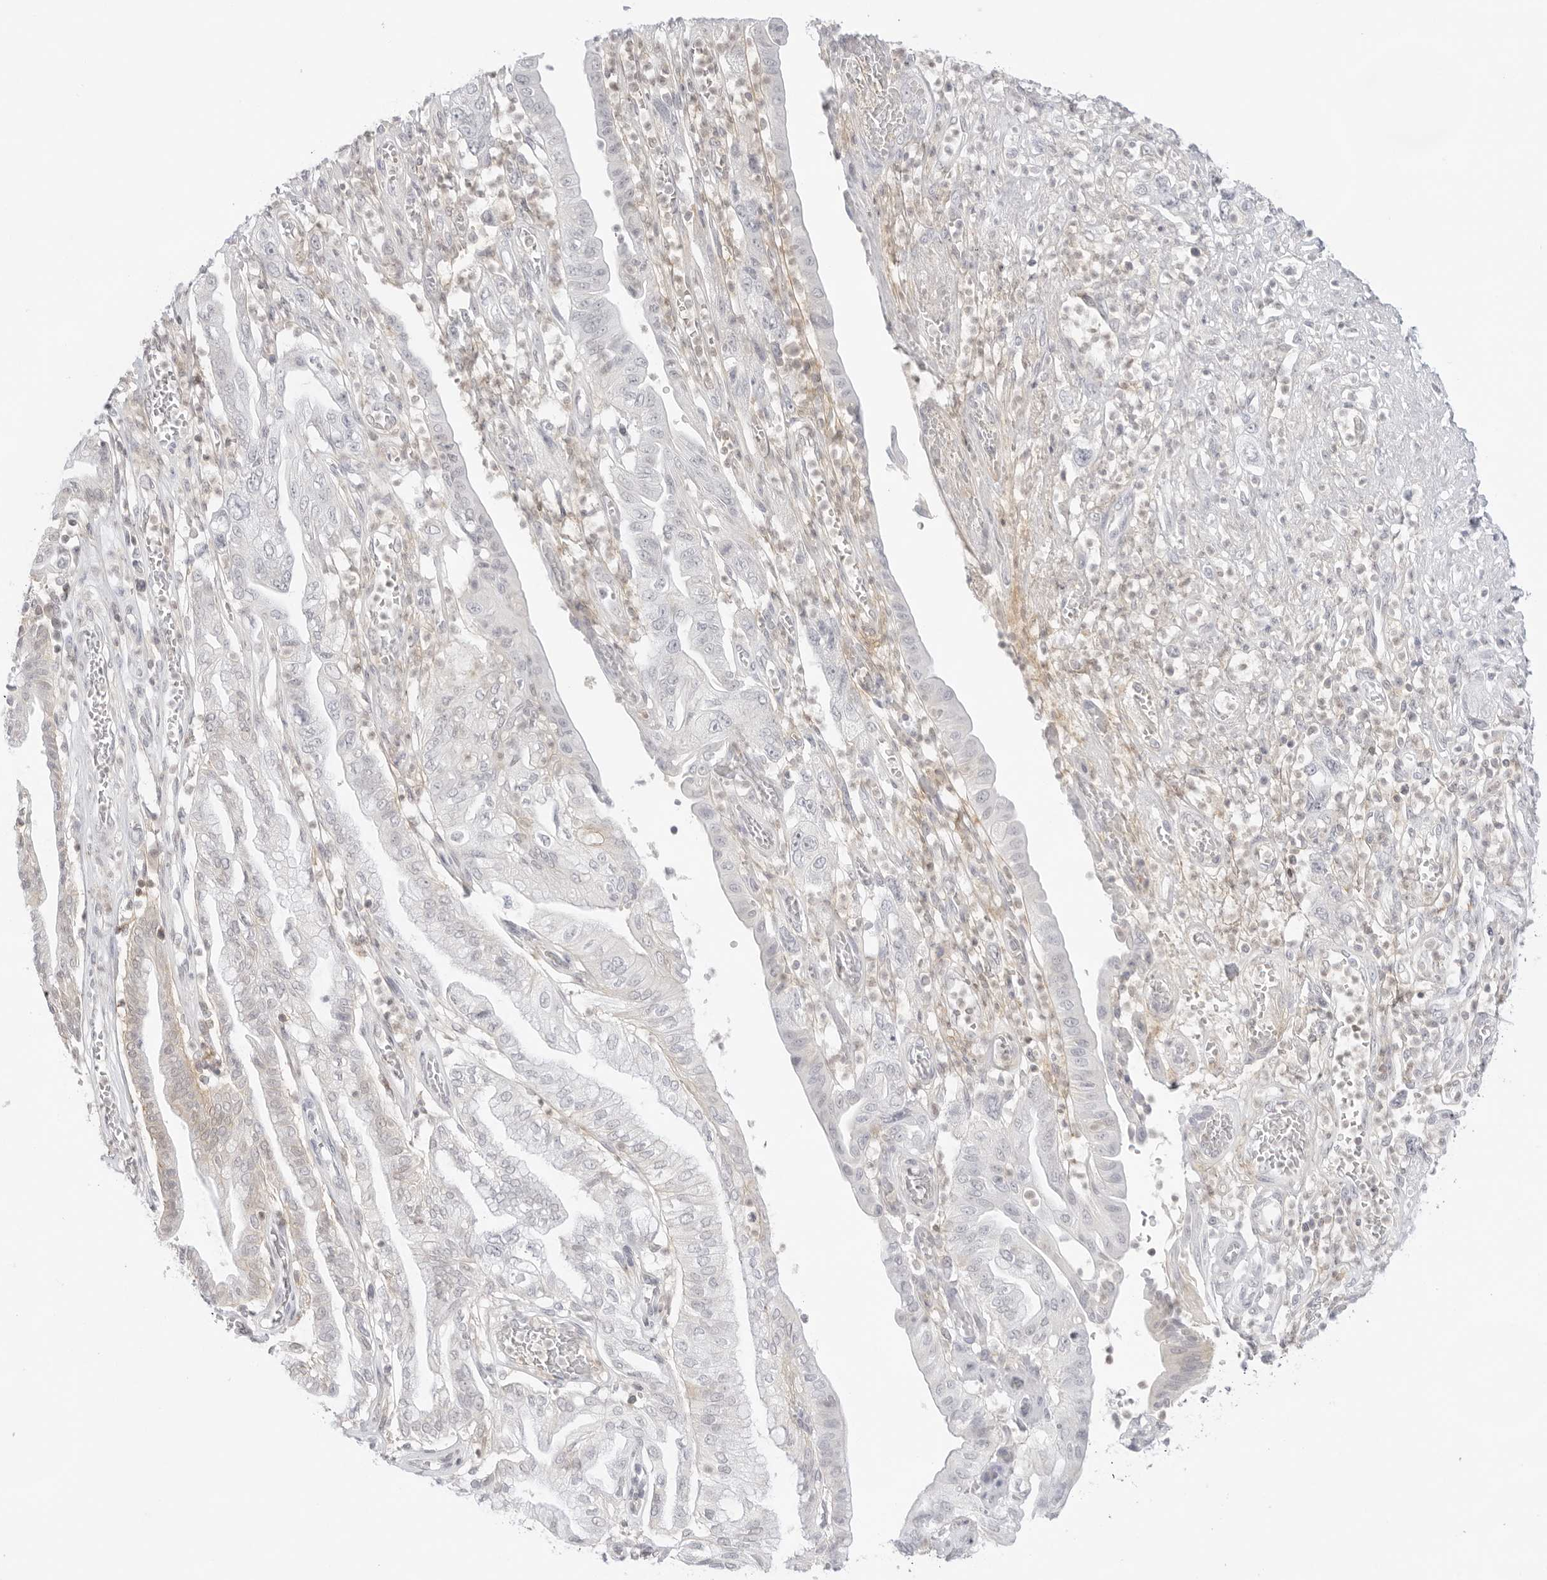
{"staining": {"intensity": "negative", "quantity": "none", "location": "none"}, "tissue": "pancreatic cancer", "cell_type": "Tumor cells", "image_type": "cancer", "snomed": [{"axis": "morphology", "description": "Adenocarcinoma, NOS"}, {"axis": "topography", "description": "Pancreas"}], "caption": "Adenocarcinoma (pancreatic) was stained to show a protein in brown. There is no significant expression in tumor cells.", "gene": "TNFRSF14", "patient": {"sex": "female", "age": 73}}